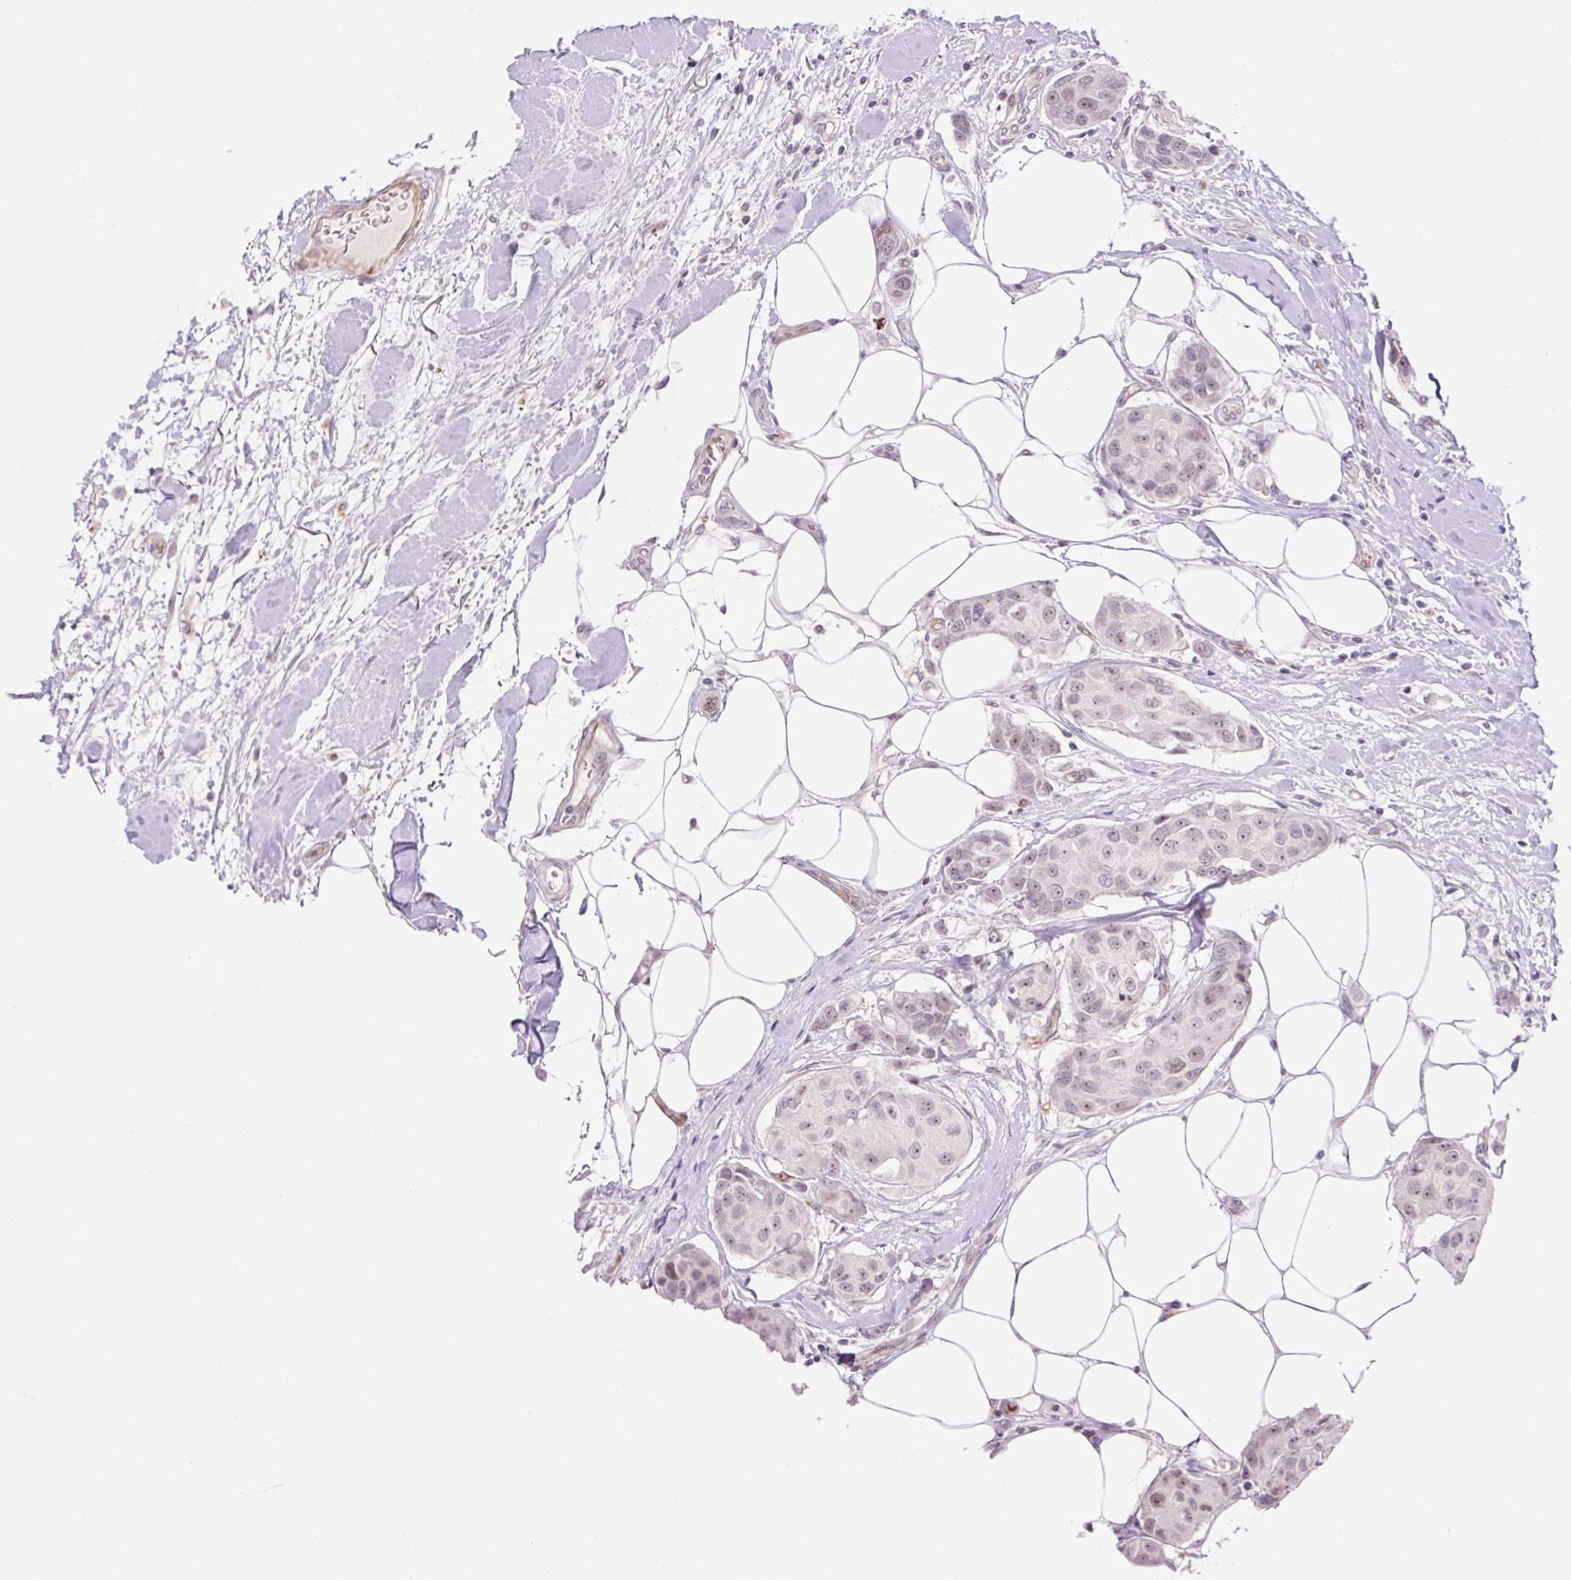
{"staining": {"intensity": "weak", "quantity": "25%-75%", "location": "nuclear"}, "tissue": "breast cancer", "cell_type": "Tumor cells", "image_type": "cancer", "snomed": [{"axis": "morphology", "description": "Duct carcinoma"}, {"axis": "topography", "description": "Breast"}, {"axis": "topography", "description": "Lymph node"}], "caption": "Brown immunohistochemical staining in infiltrating ductal carcinoma (breast) displays weak nuclear staining in about 25%-75% of tumor cells. (IHC, brightfield microscopy, high magnification).", "gene": "ZNF417", "patient": {"sex": "female", "age": 80}}